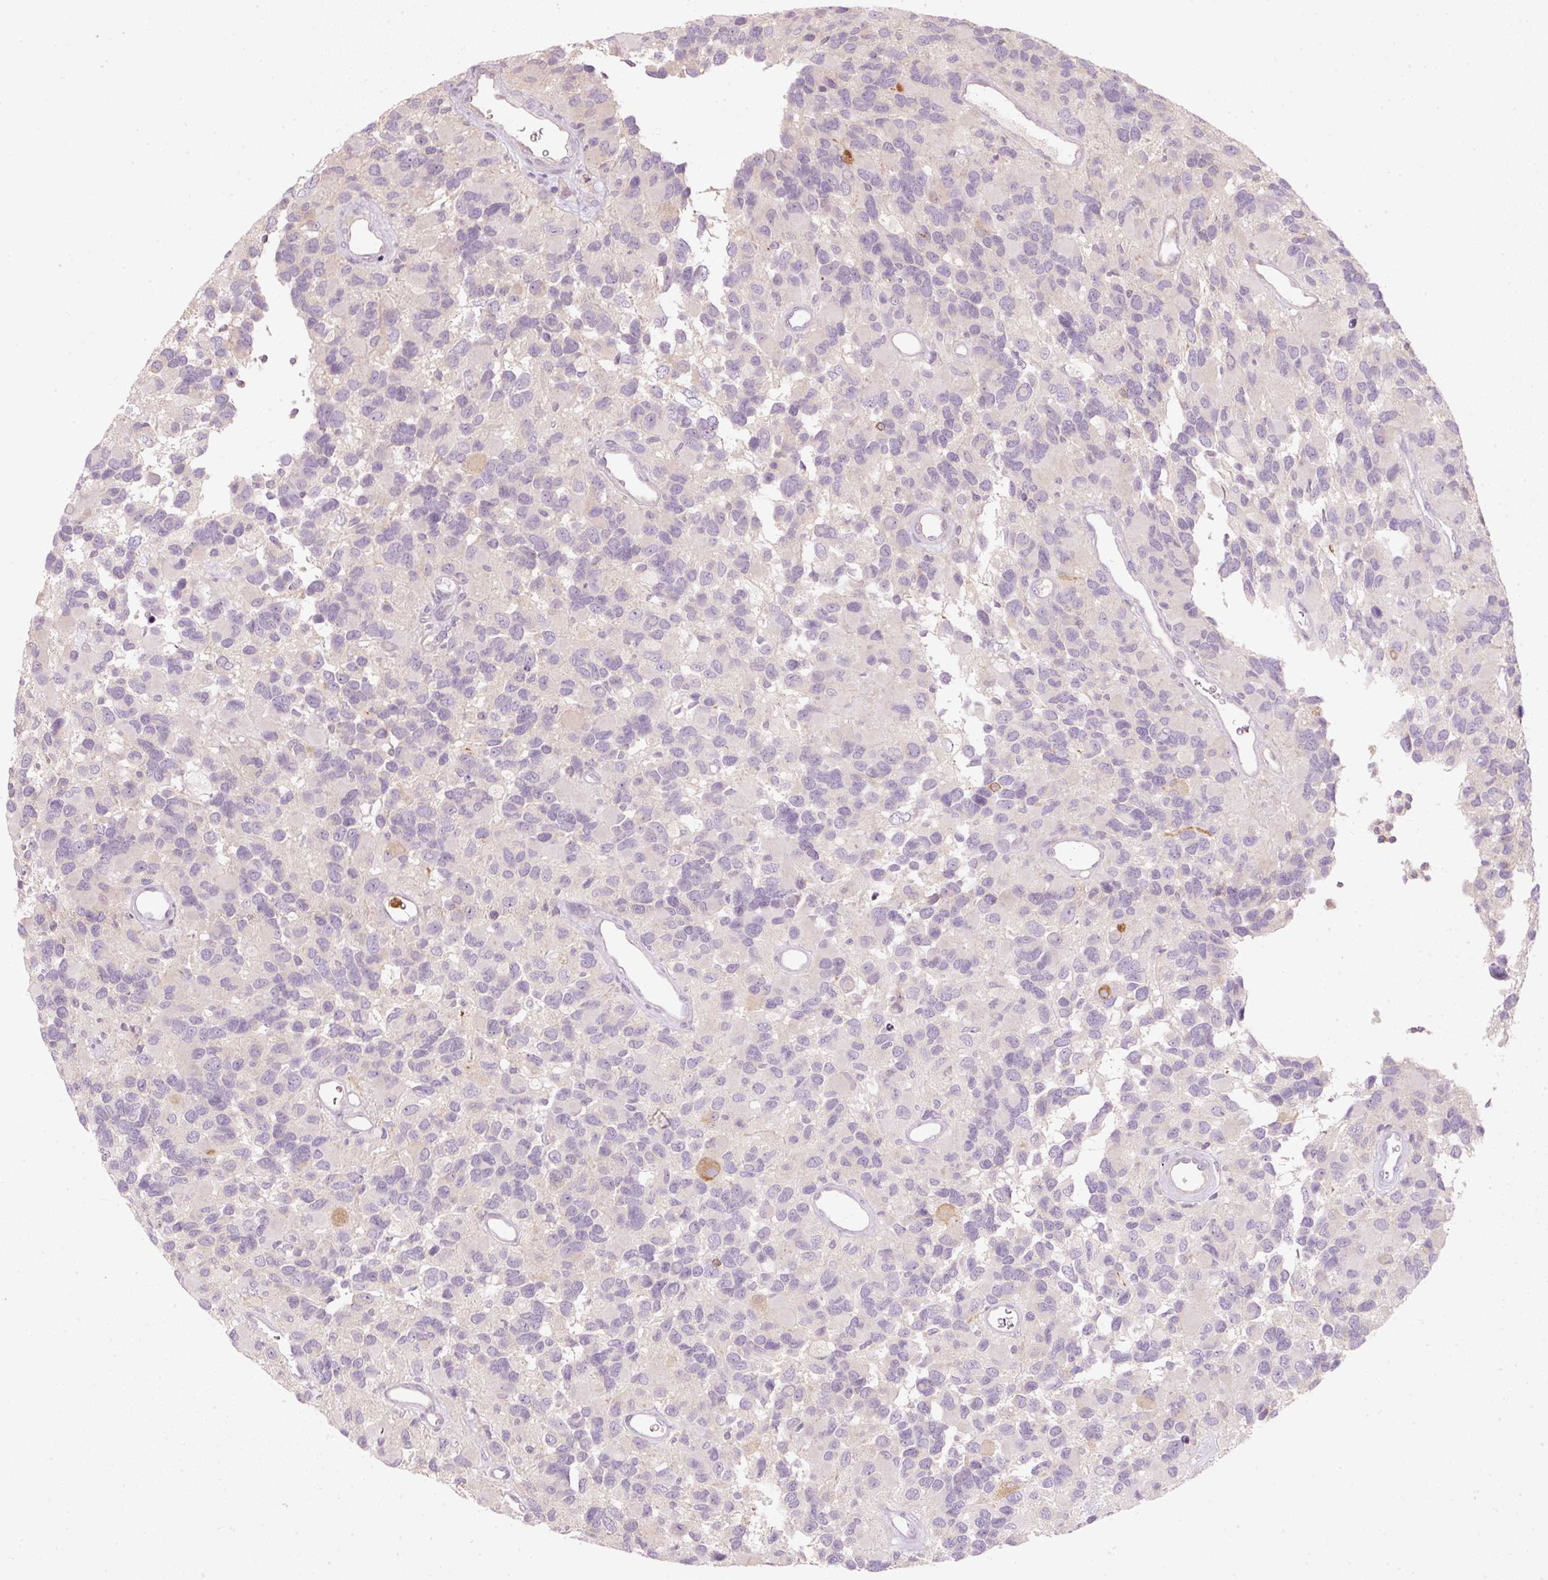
{"staining": {"intensity": "negative", "quantity": "none", "location": "none"}, "tissue": "glioma", "cell_type": "Tumor cells", "image_type": "cancer", "snomed": [{"axis": "morphology", "description": "Glioma, malignant, High grade"}, {"axis": "topography", "description": "Brain"}], "caption": "Tumor cells show no significant protein expression in malignant glioma (high-grade).", "gene": "CTTNBP2", "patient": {"sex": "male", "age": 77}}